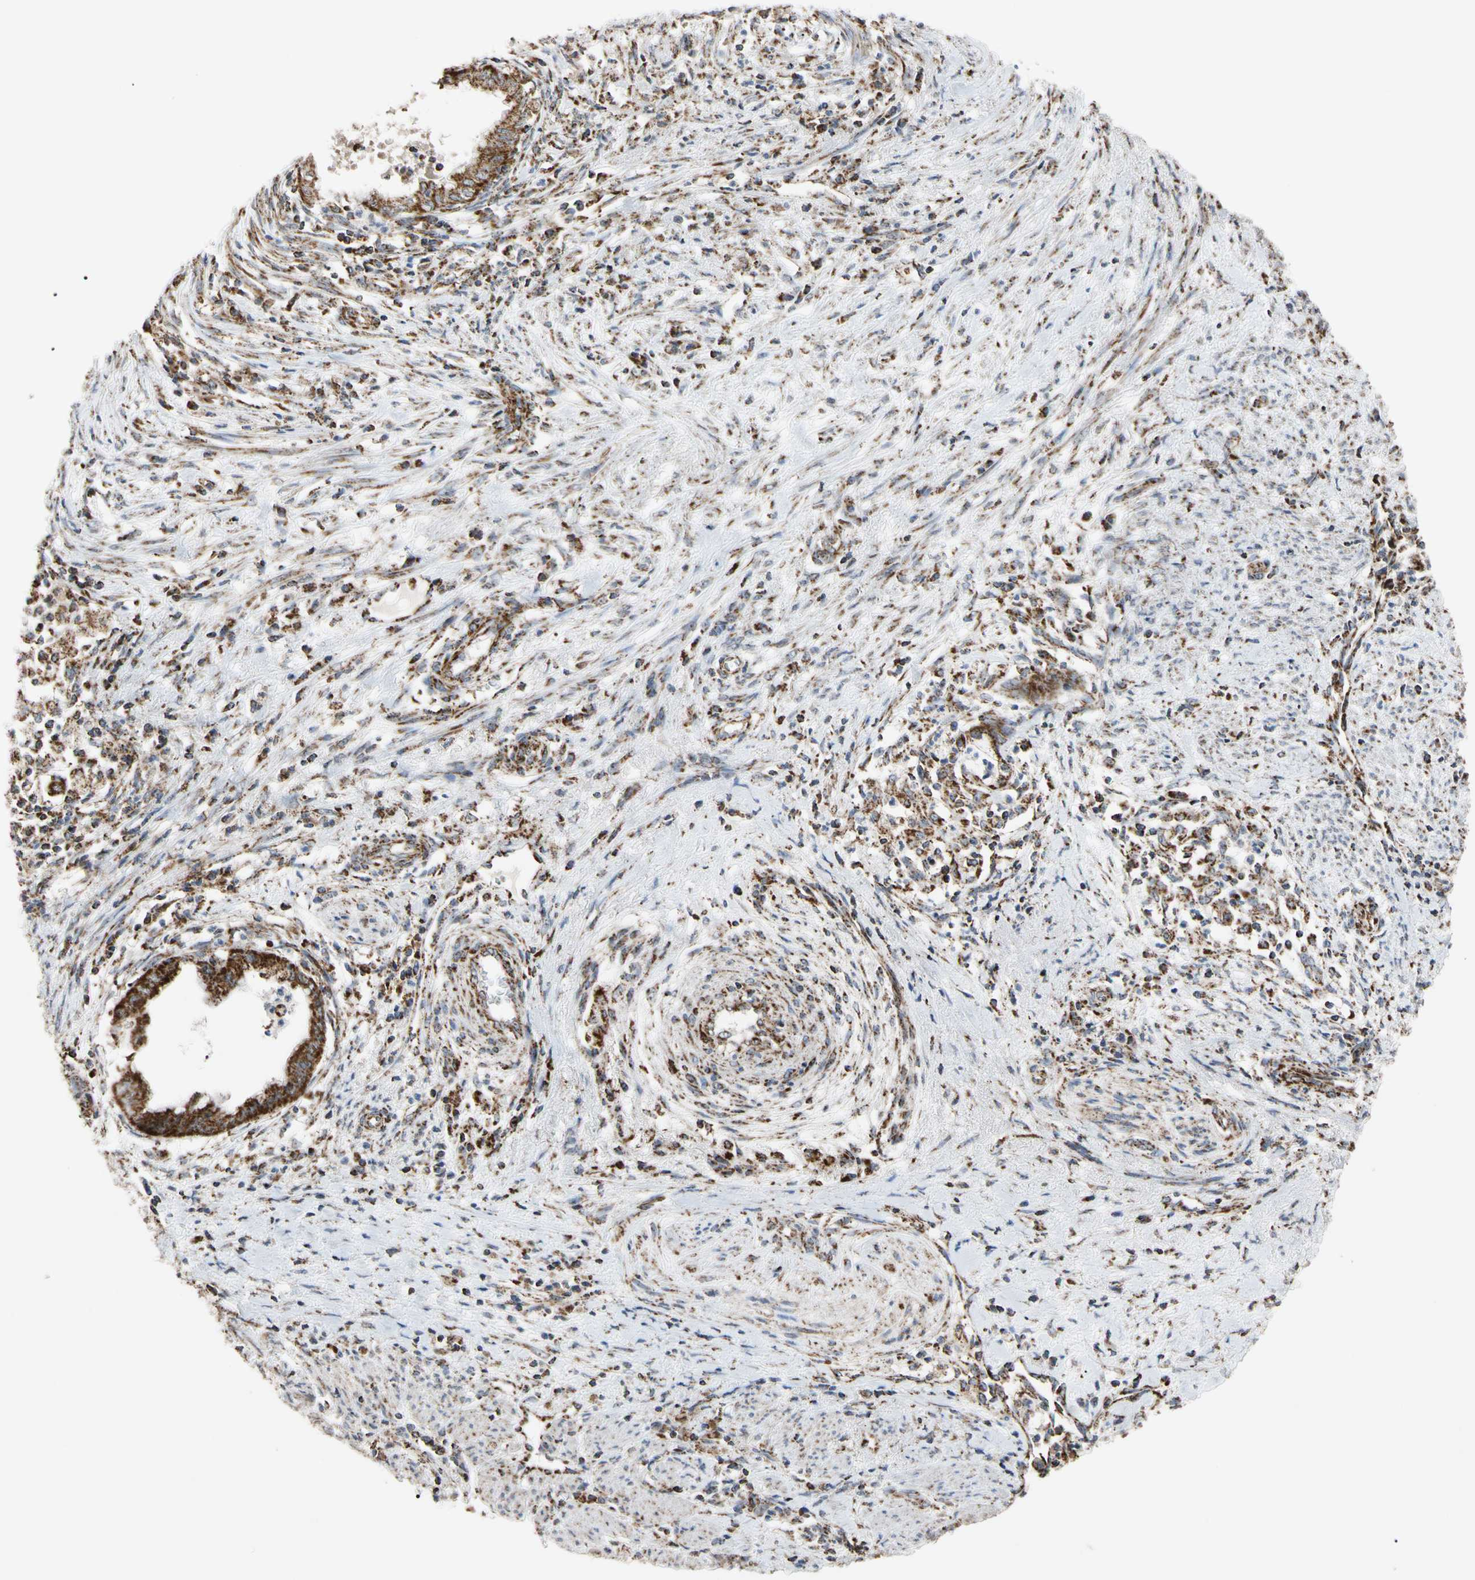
{"staining": {"intensity": "strong", "quantity": ">75%", "location": "cytoplasmic/membranous"}, "tissue": "endometrial cancer", "cell_type": "Tumor cells", "image_type": "cancer", "snomed": [{"axis": "morphology", "description": "Necrosis, NOS"}, {"axis": "morphology", "description": "Adenocarcinoma, NOS"}, {"axis": "topography", "description": "Endometrium"}], "caption": "DAB immunohistochemical staining of endometrial adenocarcinoma displays strong cytoplasmic/membranous protein staining in approximately >75% of tumor cells.", "gene": "FAM110B", "patient": {"sex": "female", "age": 79}}